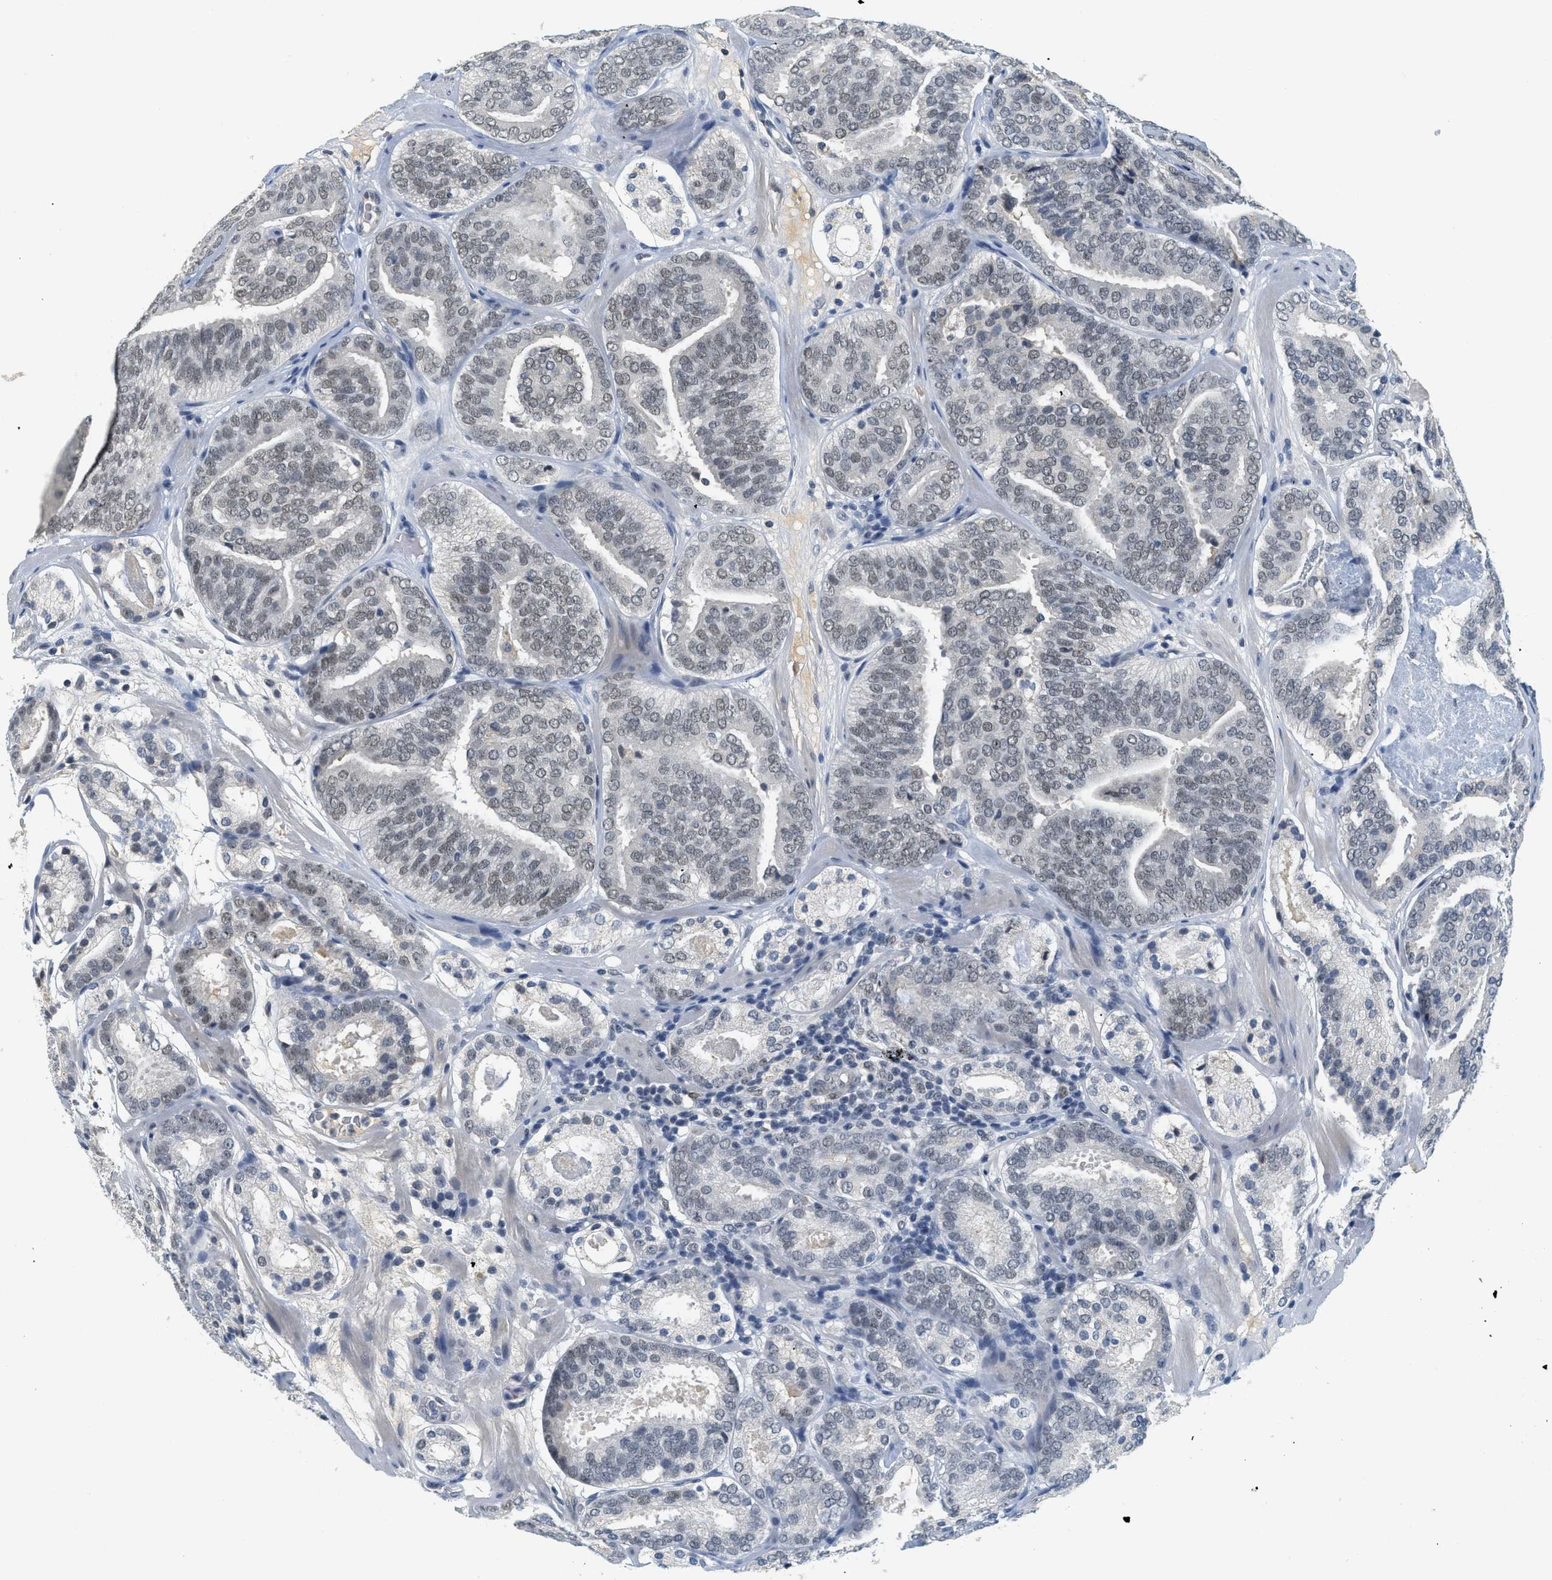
{"staining": {"intensity": "weak", "quantity": ">75%", "location": "nuclear"}, "tissue": "prostate cancer", "cell_type": "Tumor cells", "image_type": "cancer", "snomed": [{"axis": "morphology", "description": "Adenocarcinoma, Low grade"}, {"axis": "topography", "description": "Prostate"}], "caption": "Prostate cancer stained with a brown dye shows weak nuclear positive expression in about >75% of tumor cells.", "gene": "MZF1", "patient": {"sex": "male", "age": 69}}